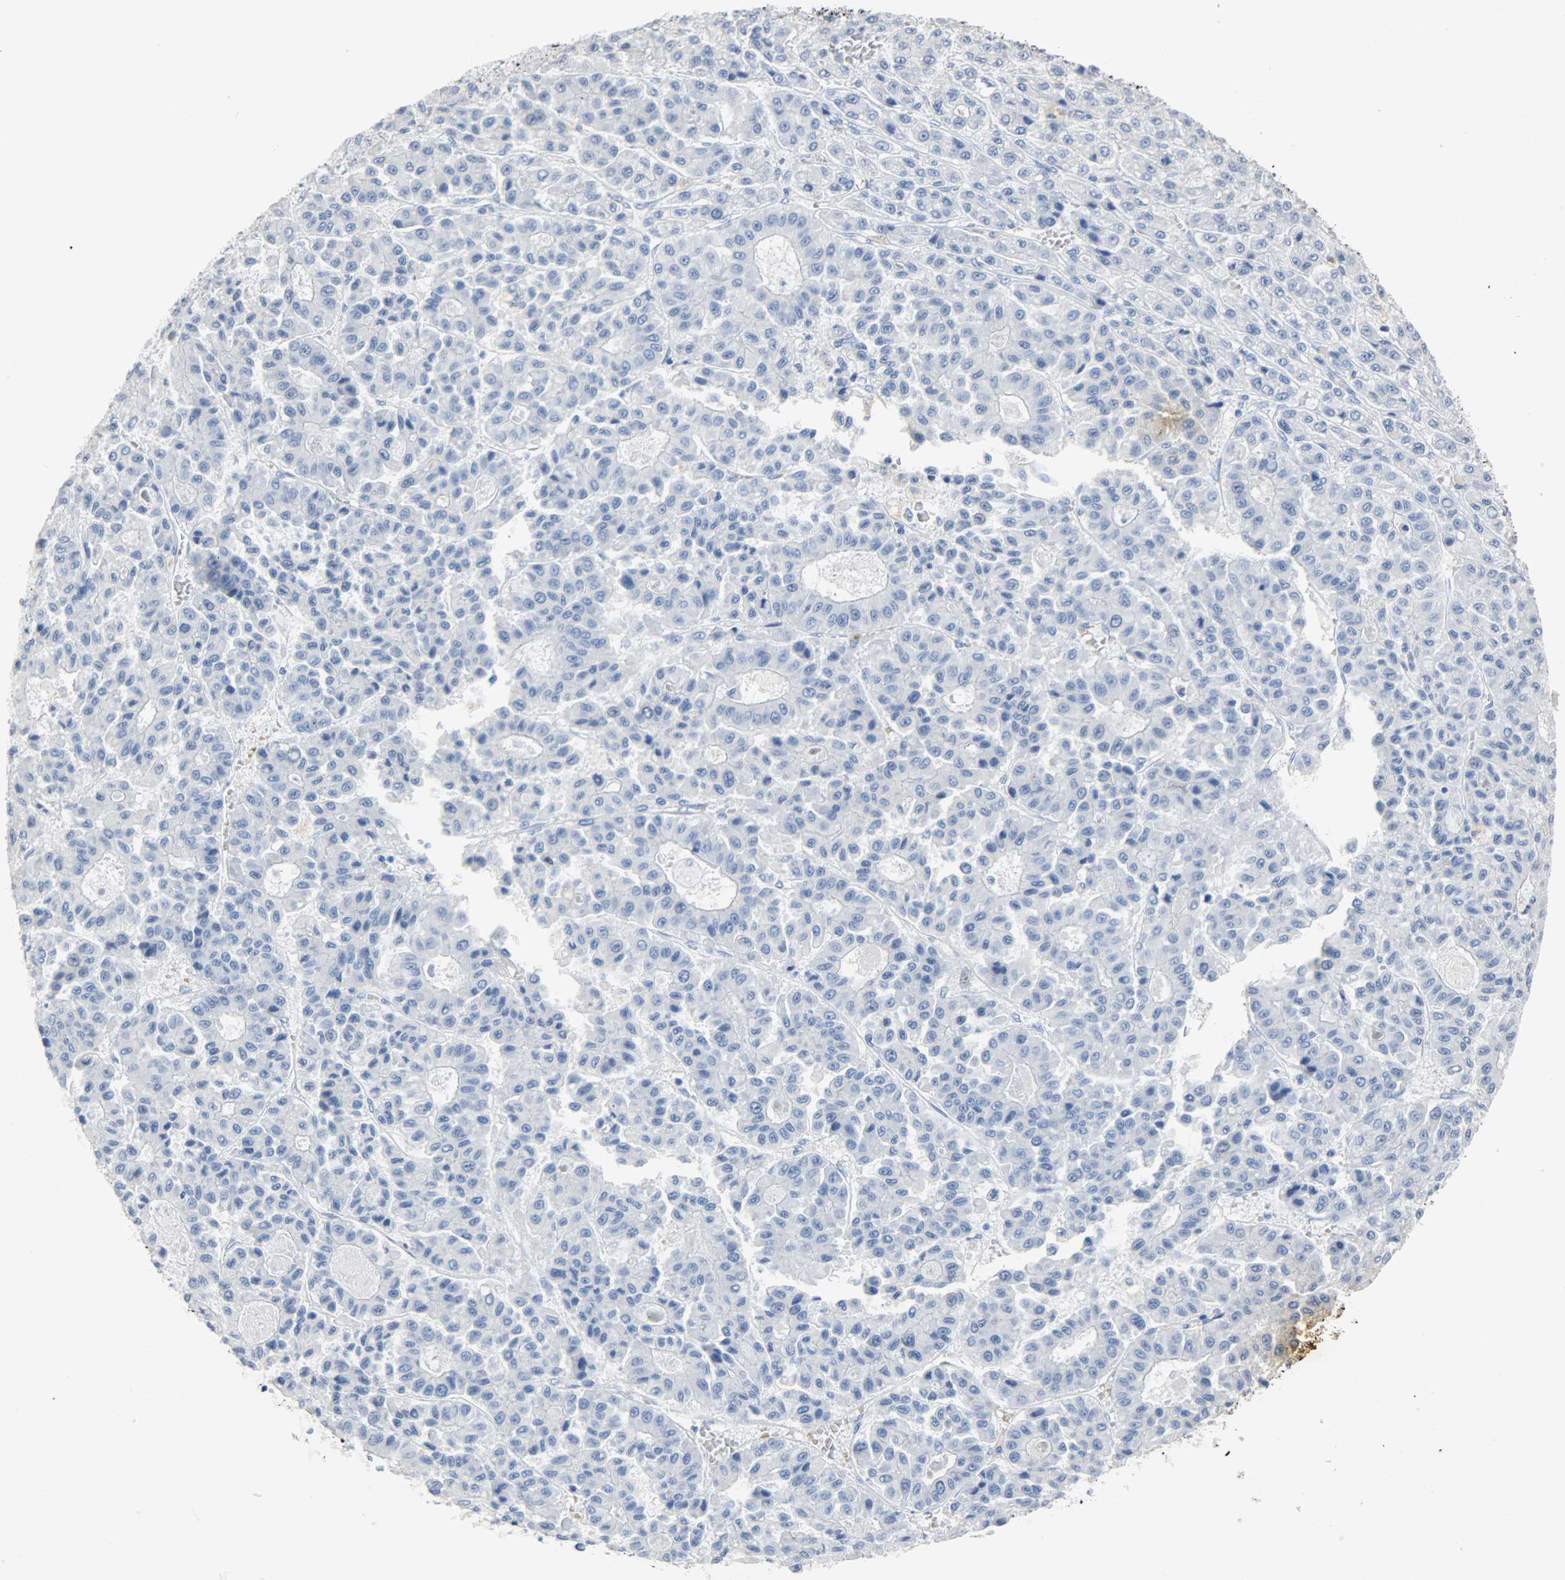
{"staining": {"intensity": "negative", "quantity": "none", "location": "none"}, "tissue": "liver cancer", "cell_type": "Tumor cells", "image_type": "cancer", "snomed": [{"axis": "morphology", "description": "Carcinoma, Hepatocellular, NOS"}, {"axis": "topography", "description": "Liver"}], "caption": "Protein analysis of liver cancer (hepatocellular carcinoma) displays no significant expression in tumor cells. (Brightfield microscopy of DAB (3,3'-diaminobenzidine) immunohistochemistry (IHC) at high magnification).", "gene": "CA3", "patient": {"sex": "male", "age": 70}}